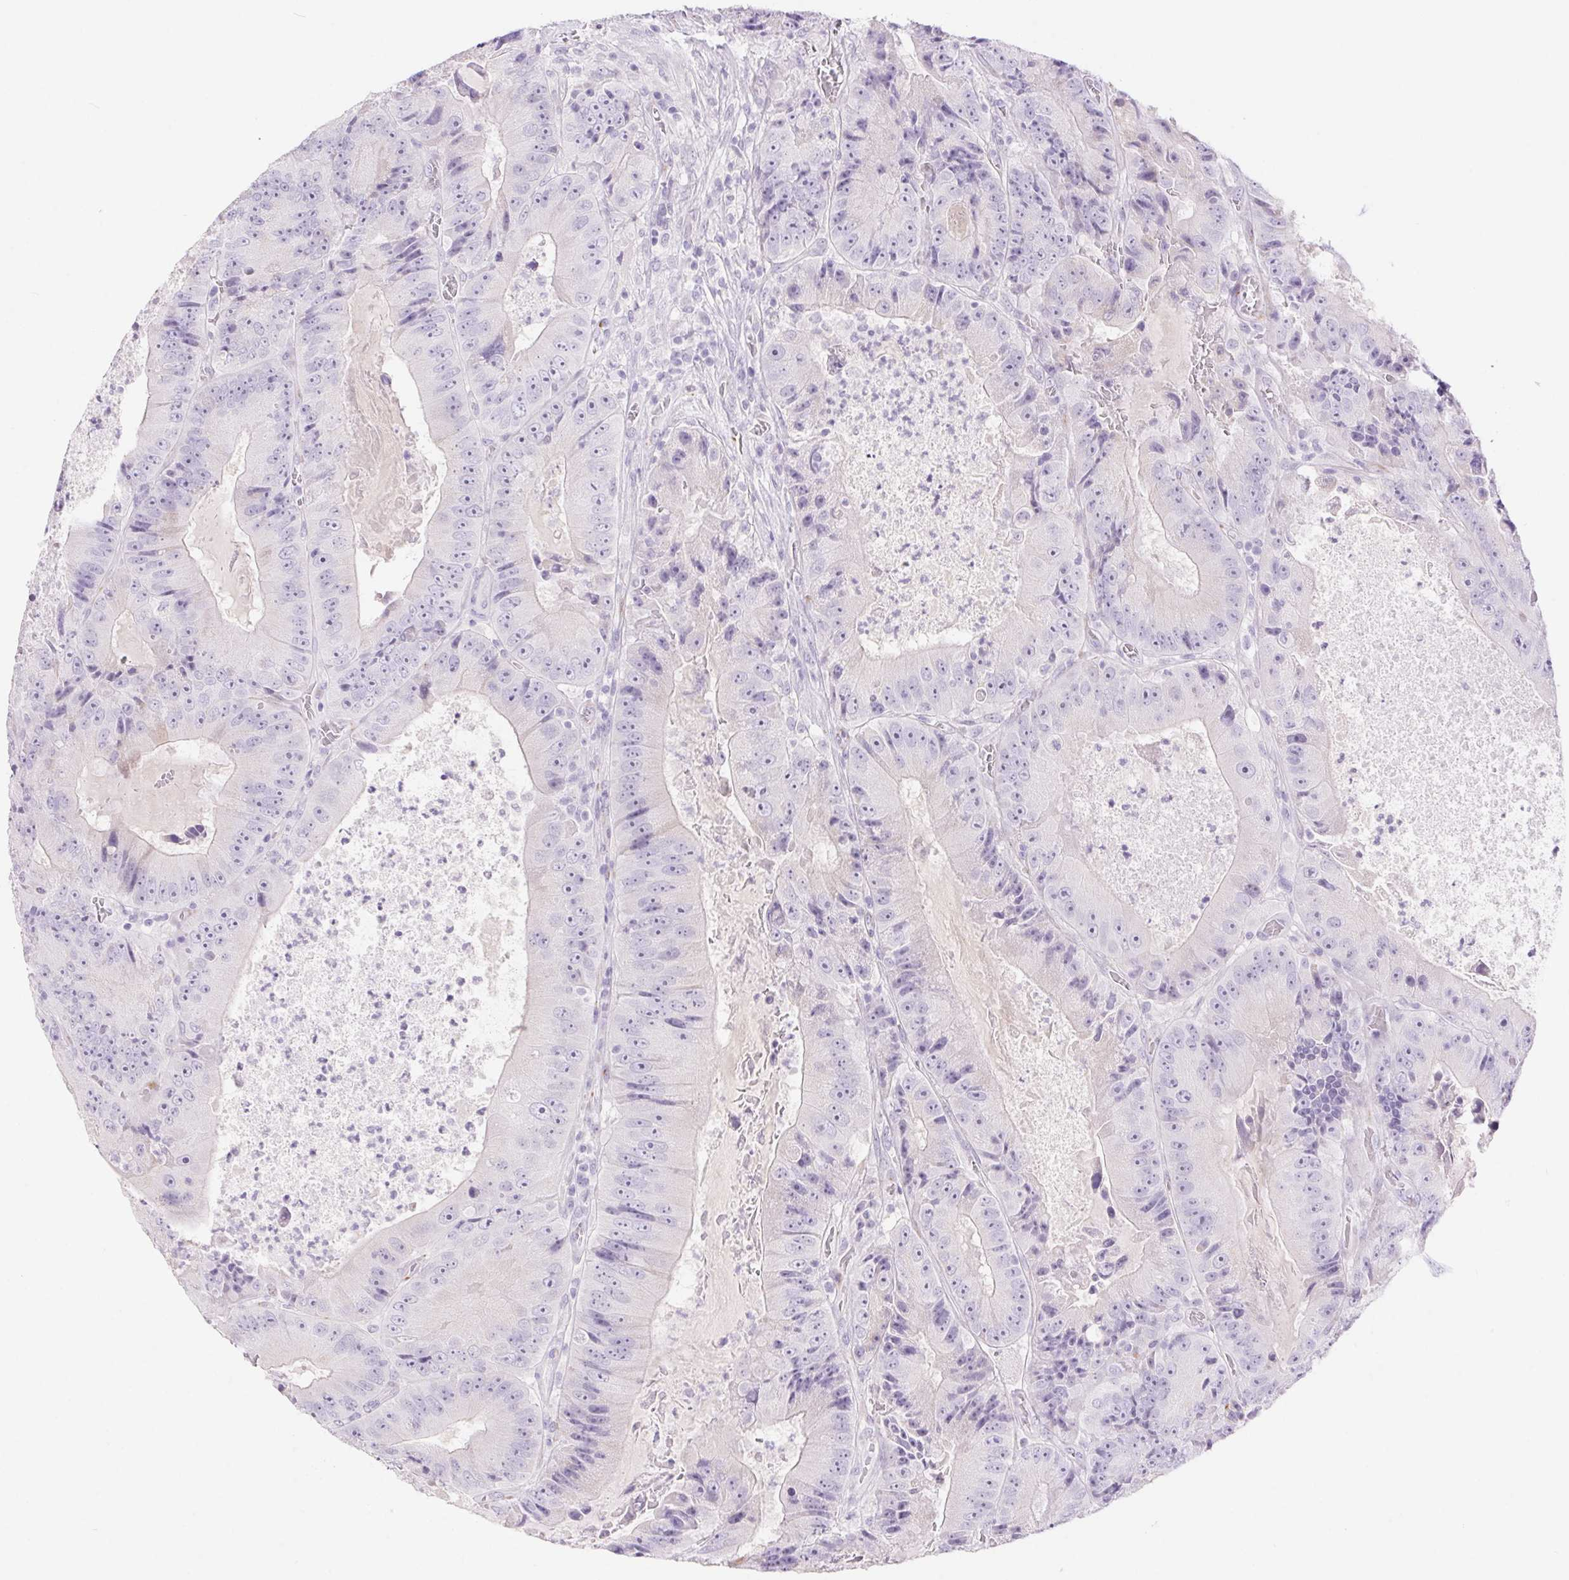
{"staining": {"intensity": "negative", "quantity": "none", "location": "none"}, "tissue": "colorectal cancer", "cell_type": "Tumor cells", "image_type": "cancer", "snomed": [{"axis": "morphology", "description": "Adenocarcinoma, NOS"}, {"axis": "topography", "description": "Colon"}], "caption": "This photomicrograph is of colorectal cancer (adenocarcinoma) stained with immunohistochemistry (IHC) to label a protein in brown with the nuclei are counter-stained blue. There is no staining in tumor cells.", "gene": "ERP27", "patient": {"sex": "female", "age": 86}}